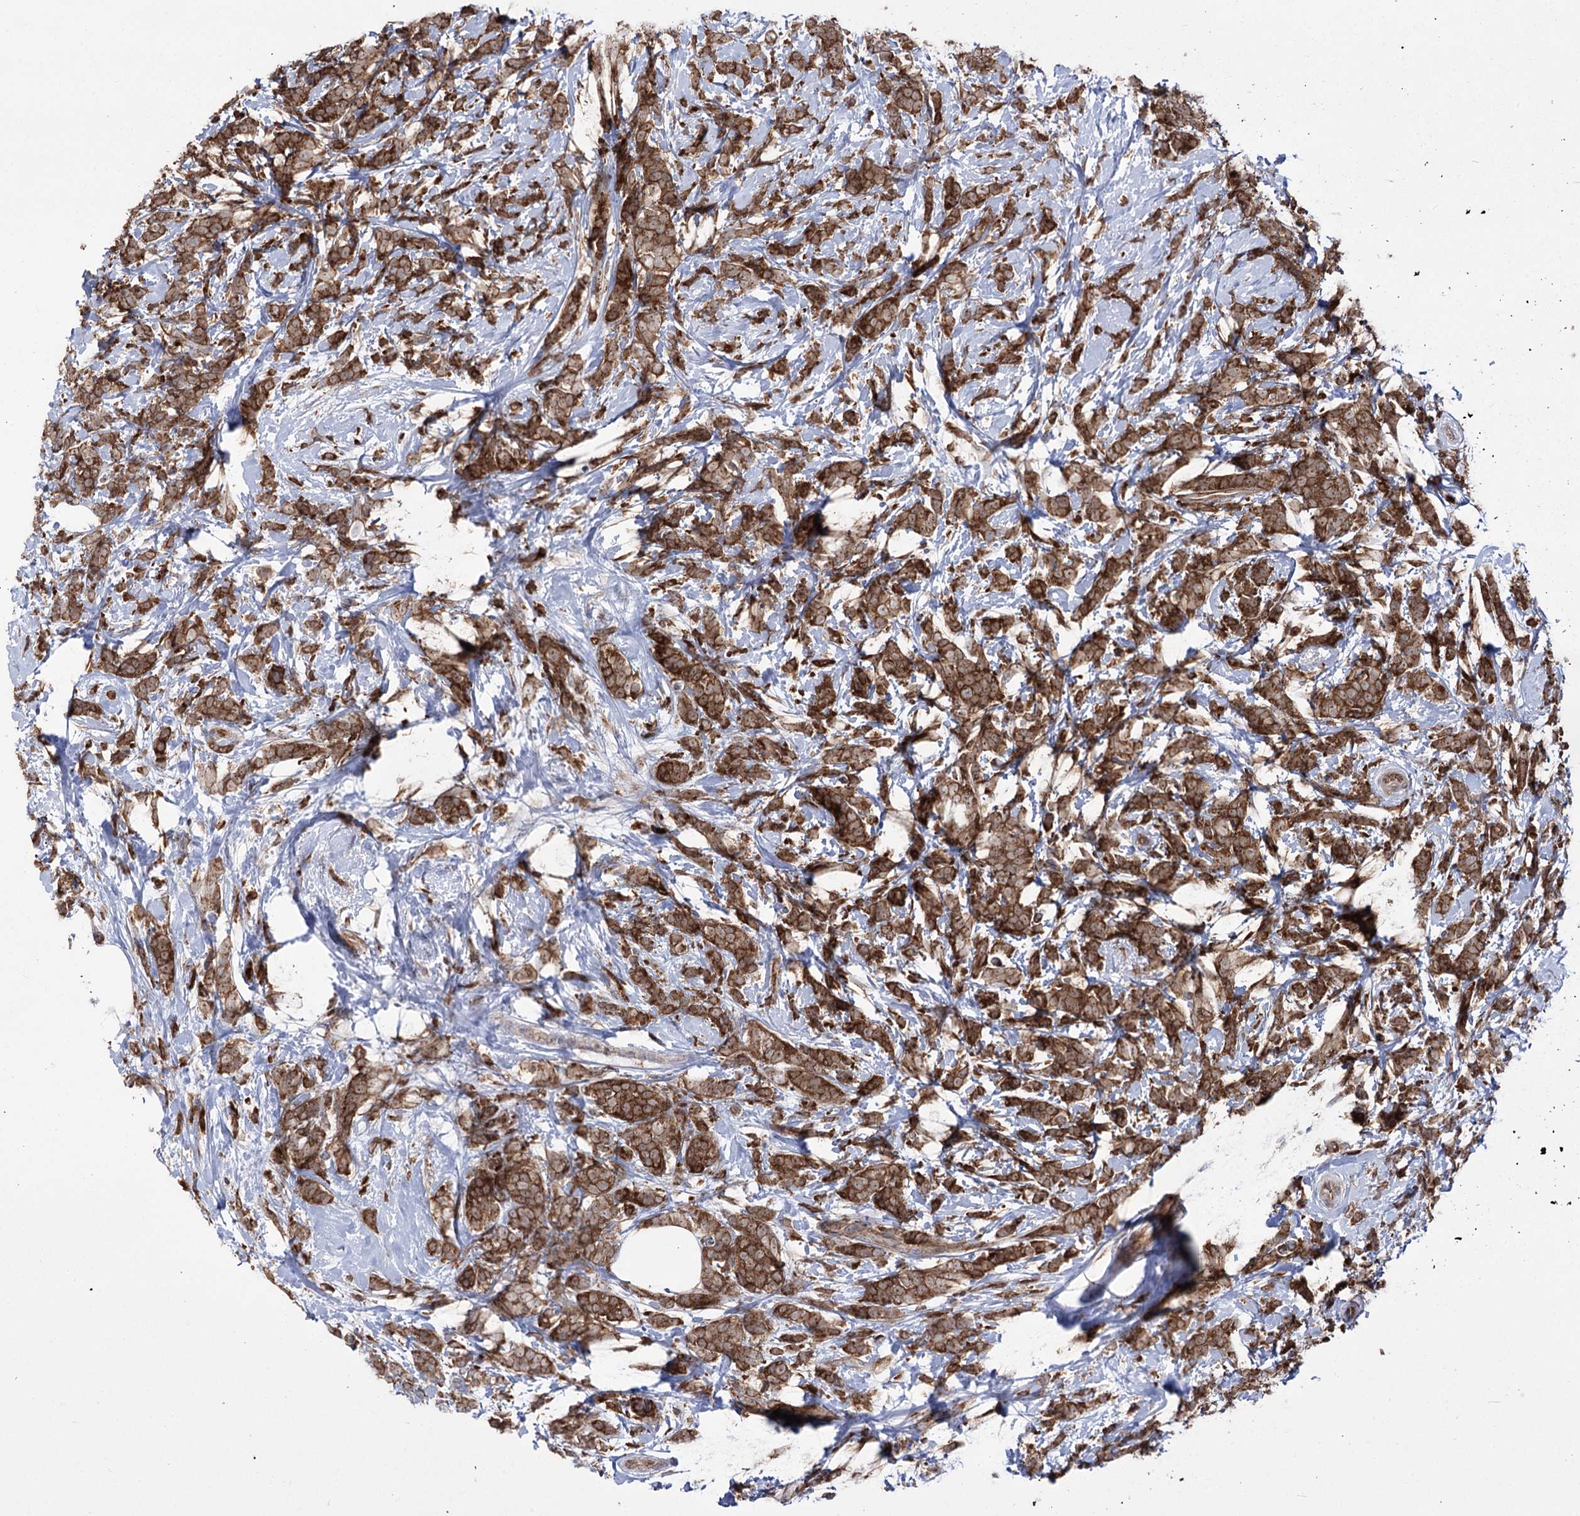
{"staining": {"intensity": "strong", "quantity": ">75%", "location": "cytoplasmic/membranous"}, "tissue": "breast cancer", "cell_type": "Tumor cells", "image_type": "cancer", "snomed": [{"axis": "morphology", "description": "Lobular carcinoma"}, {"axis": "topography", "description": "Breast"}], "caption": "Immunohistochemical staining of lobular carcinoma (breast) displays high levels of strong cytoplasmic/membranous positivity in about >75% of tumor cells.", "gene": "ZNF622", "patient": {"sex": "female", "age": 58}}